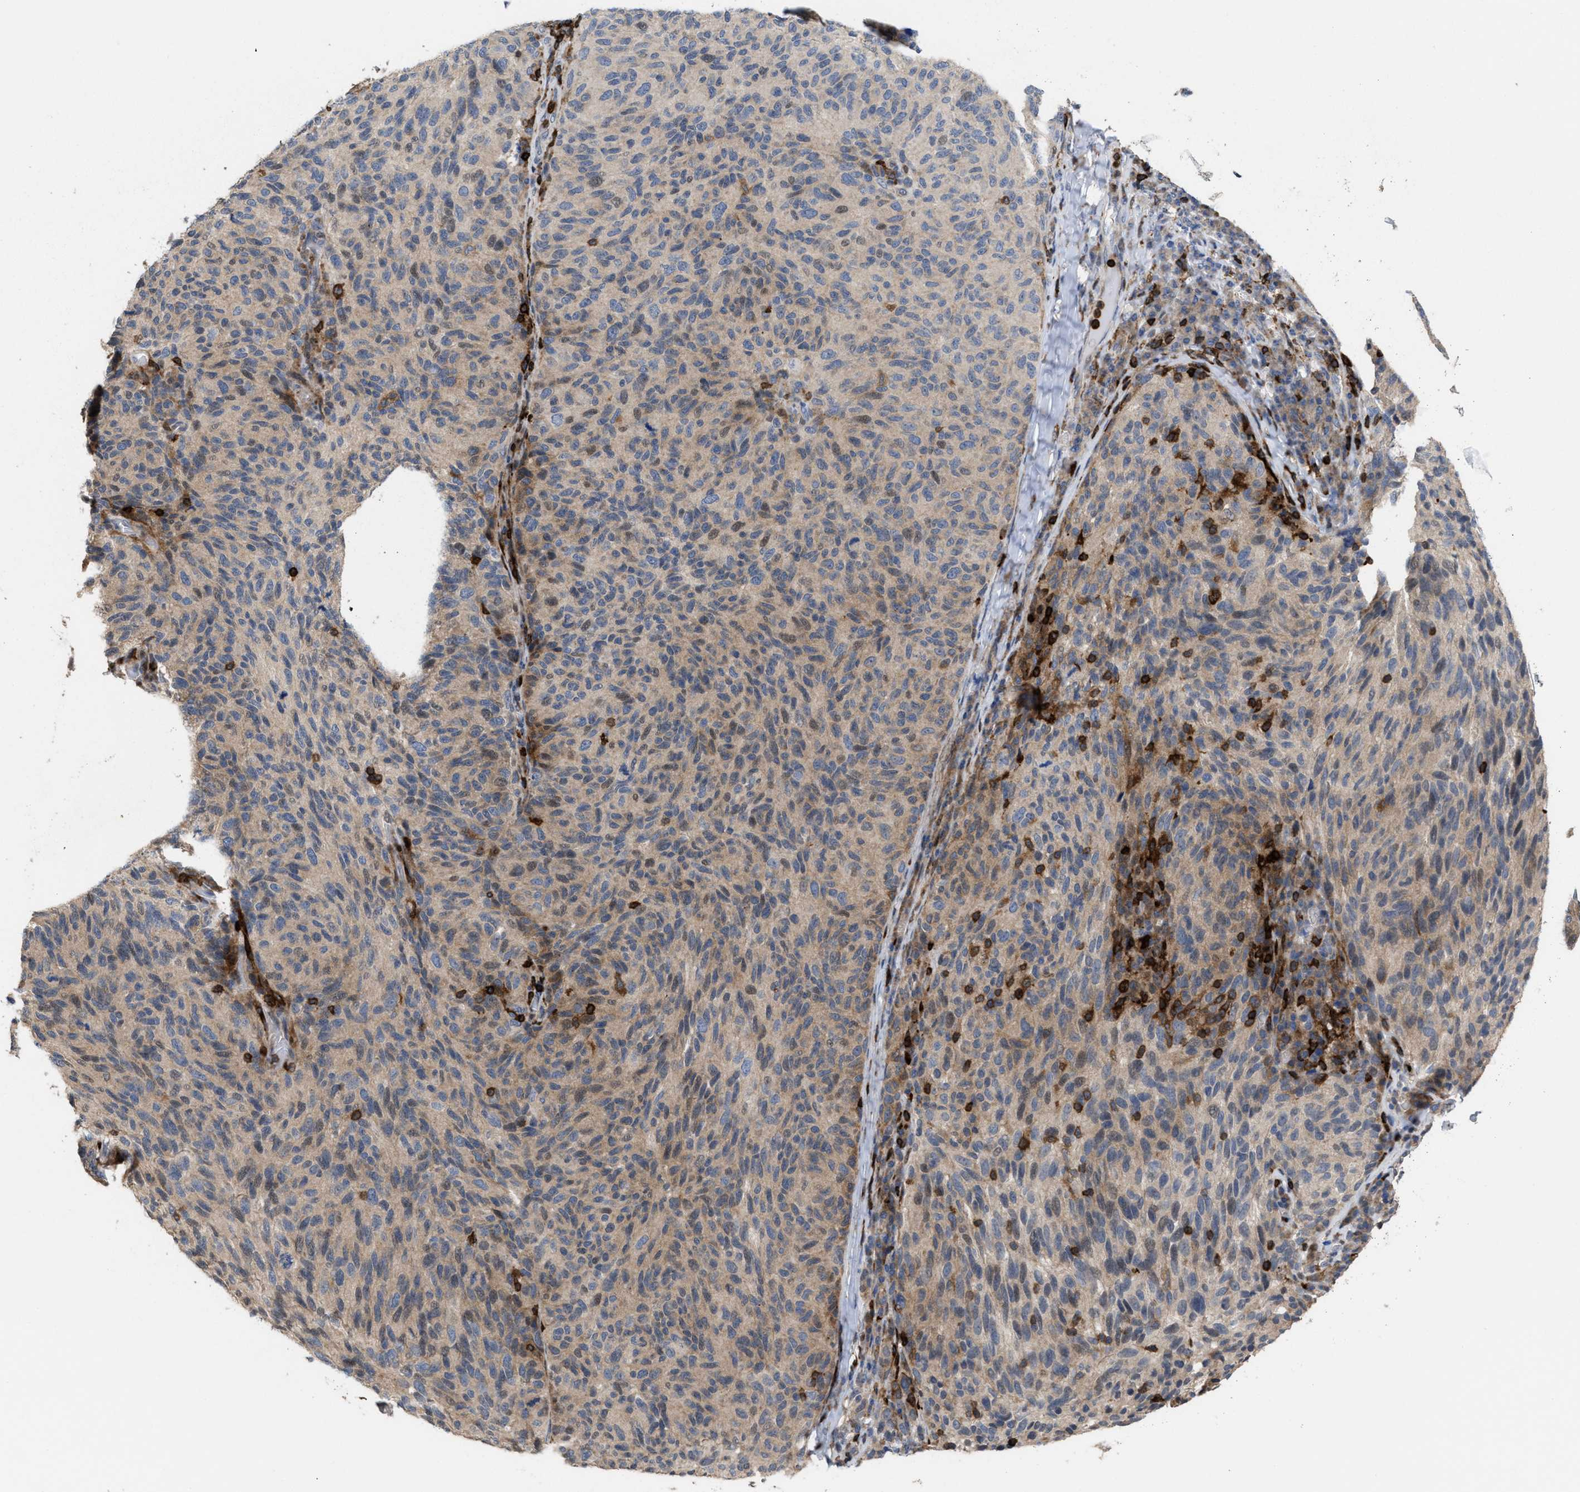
{"staining": {"intensity": "weak", "quantity": "25%-75%", "location": "cytoplasmic/membranous"}, "tissue": "melanoma", "cell_type": "Tumor cells", "image_type": "cancer", "snomed": [{"axis": "morphology", "description": "Malignant melanoma, NOS"}, {"axis": "topography", "description": "Skin"}], "caption": "Immunohistochemical staining of malignant melanoma shows low levels of weak cytoplasmic/membranous staining in approximately 25%-75% of tumor cells.", "gene": "PTPRE", "patient": {"sex": "female", "age": 73}}